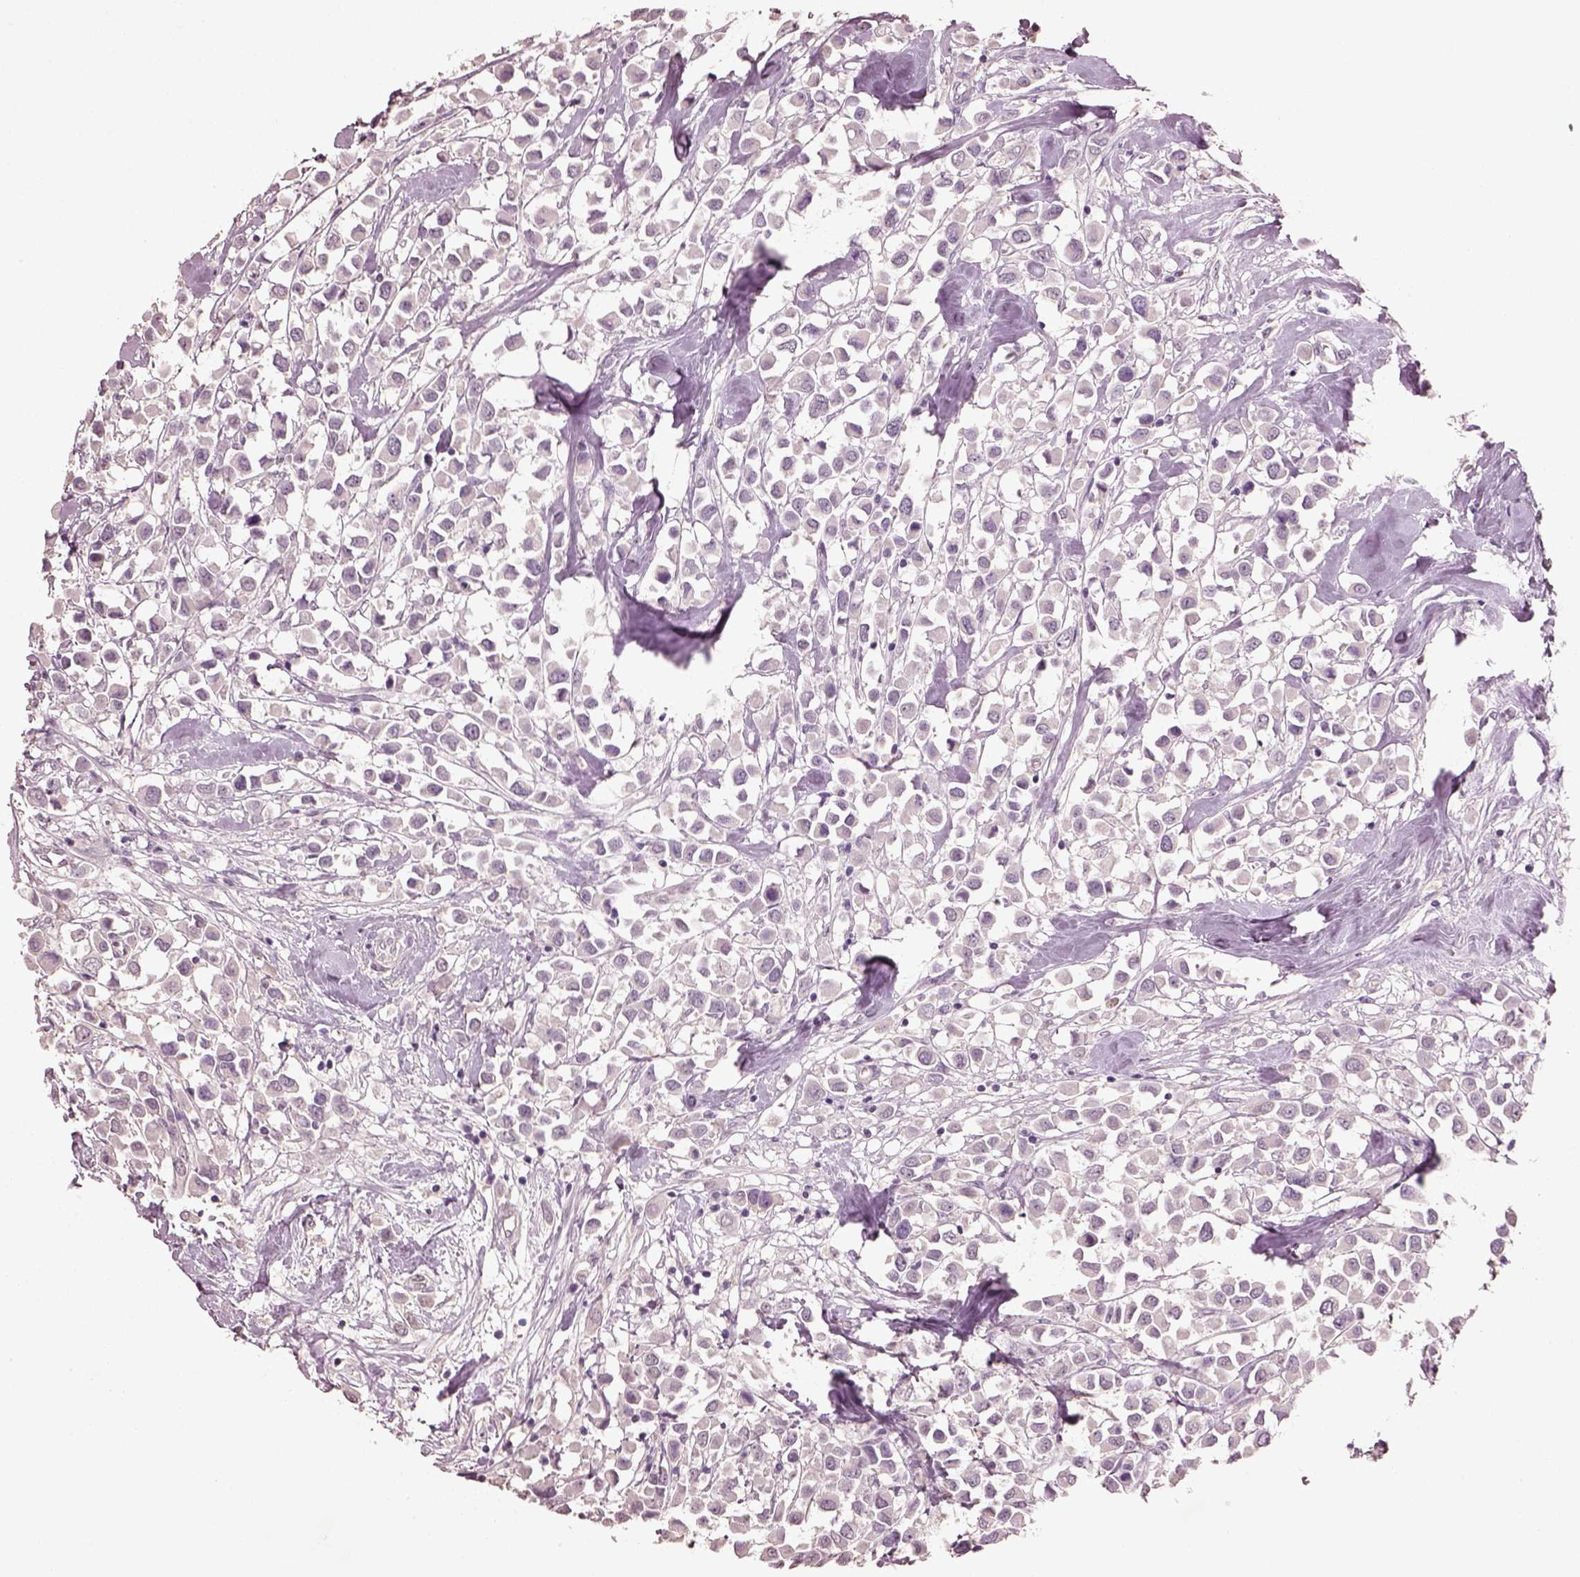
{"staining": {"intensity": "negative", "quantity": "none", "location": "none"}, "tissue": "breast cancer", "cell_type": "Tumor cells", "image_type": "cancer", "snomed": [{"axis": "morphology", "description": "Duct carcinoma"}, {"axis": "topography", "description": "Breast"}], "caption": "The micrograph shows no staining of tumor cells in breast cancer. (Stains: DAB immunohistochemistry with hematoxylin counter stain, Microscopy: brightfield microscopy at high magnification).", "gene": "KCNIP3", "patient": {"sex": "female", "age": 61}}